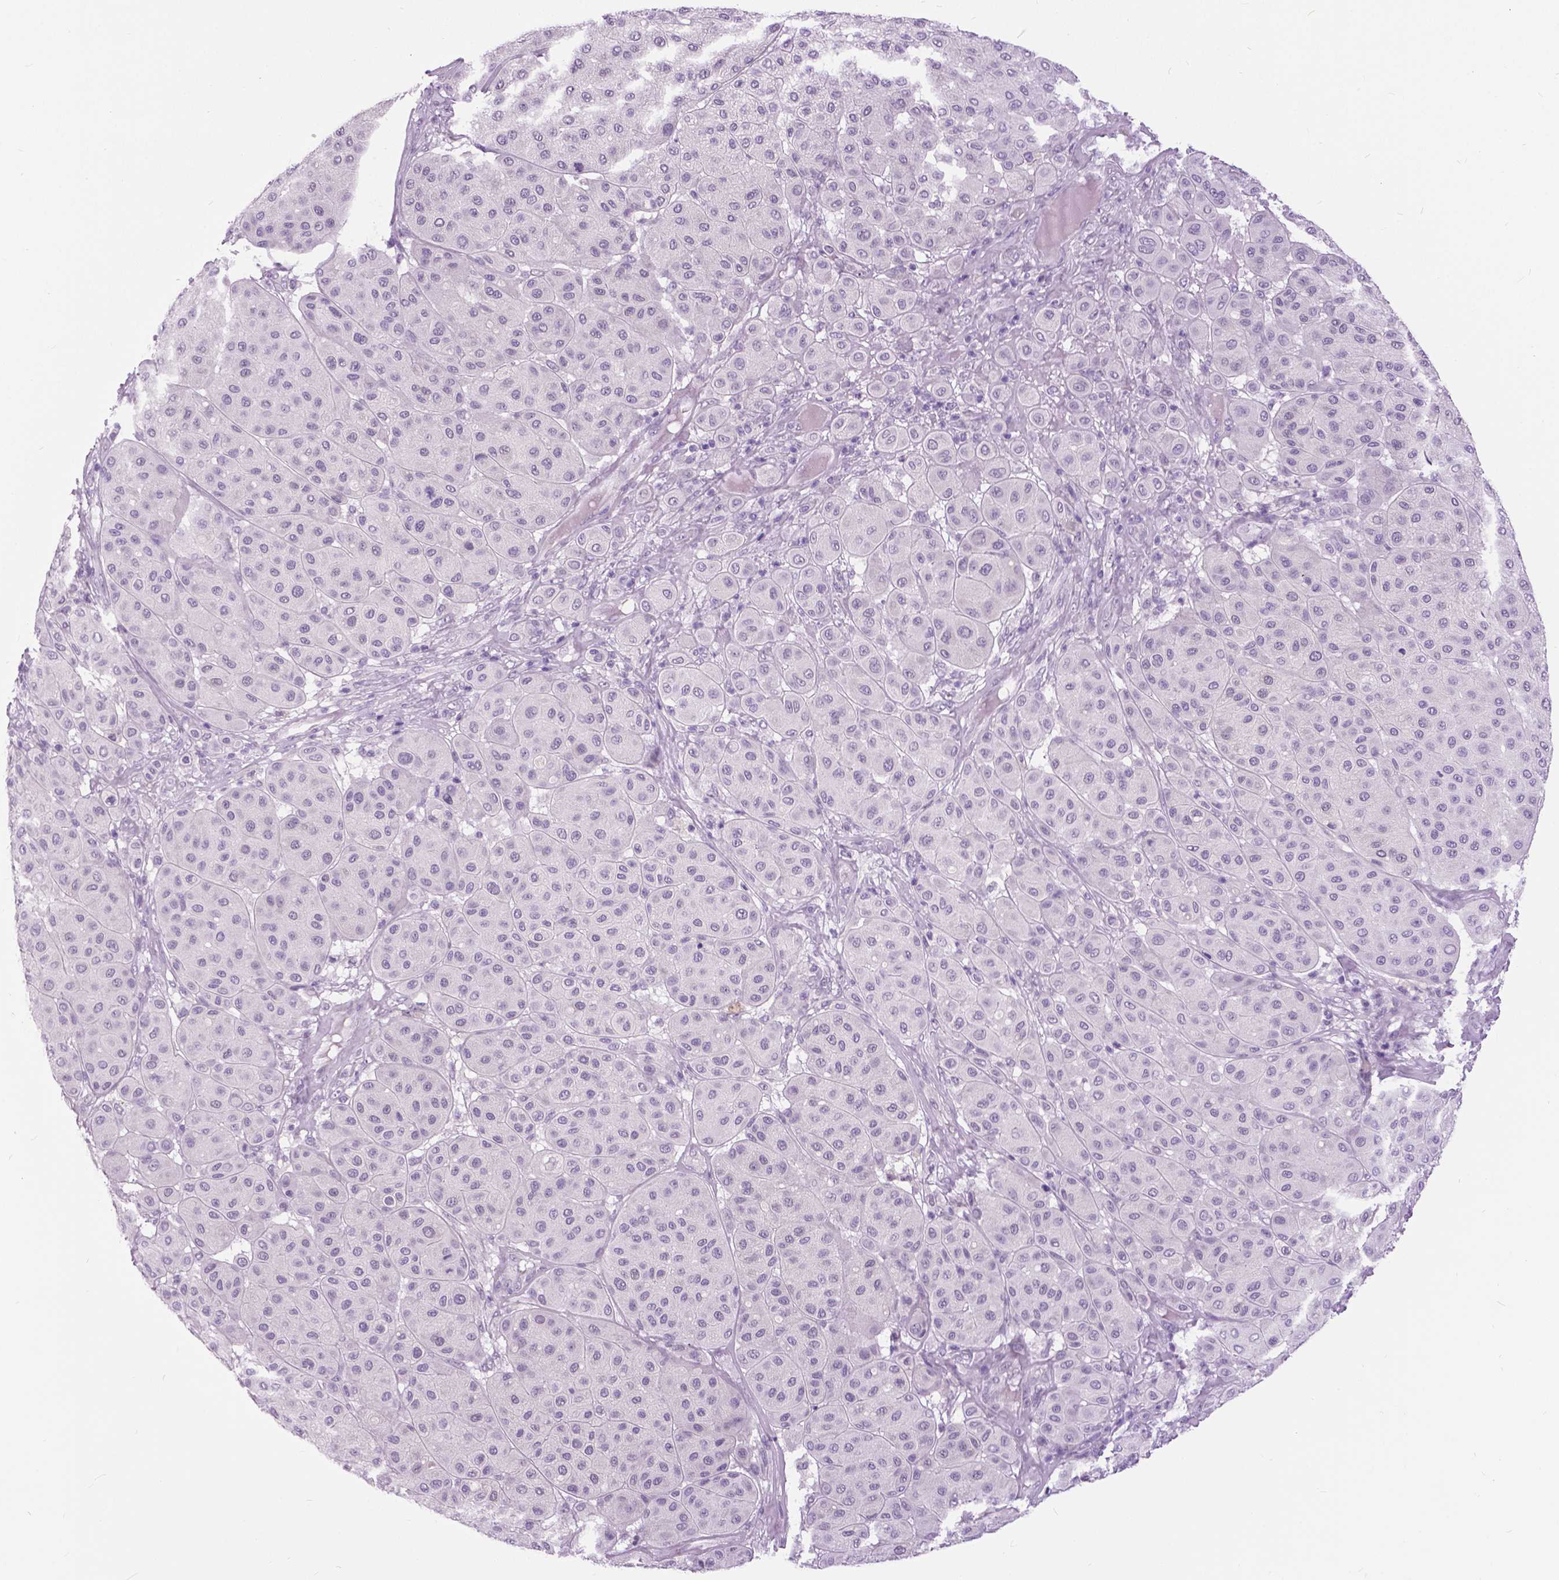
{"staining": {"intensity": "negative", "quantity": "none", "location": "none"}, "tissue": "melanoma", "cell_type": "Tumor cells", "image_type": "cancer", "snomed": [{"axis": "morphology", "description": "Malignant melanoma, Metastatic site"}, {"axis": "topography", "description": "Smooth muscle"}], "caption": "Immunohistochemistry histopathology image of neoplastic tissue: human malignant melanoma (metastatic site) stained with DAB (3,3'-diaminobenzidine) displays no significant protein positivity in tumor cells.", "gene": "MYOM1", "patient": {"sex": "male", "age": 41}}